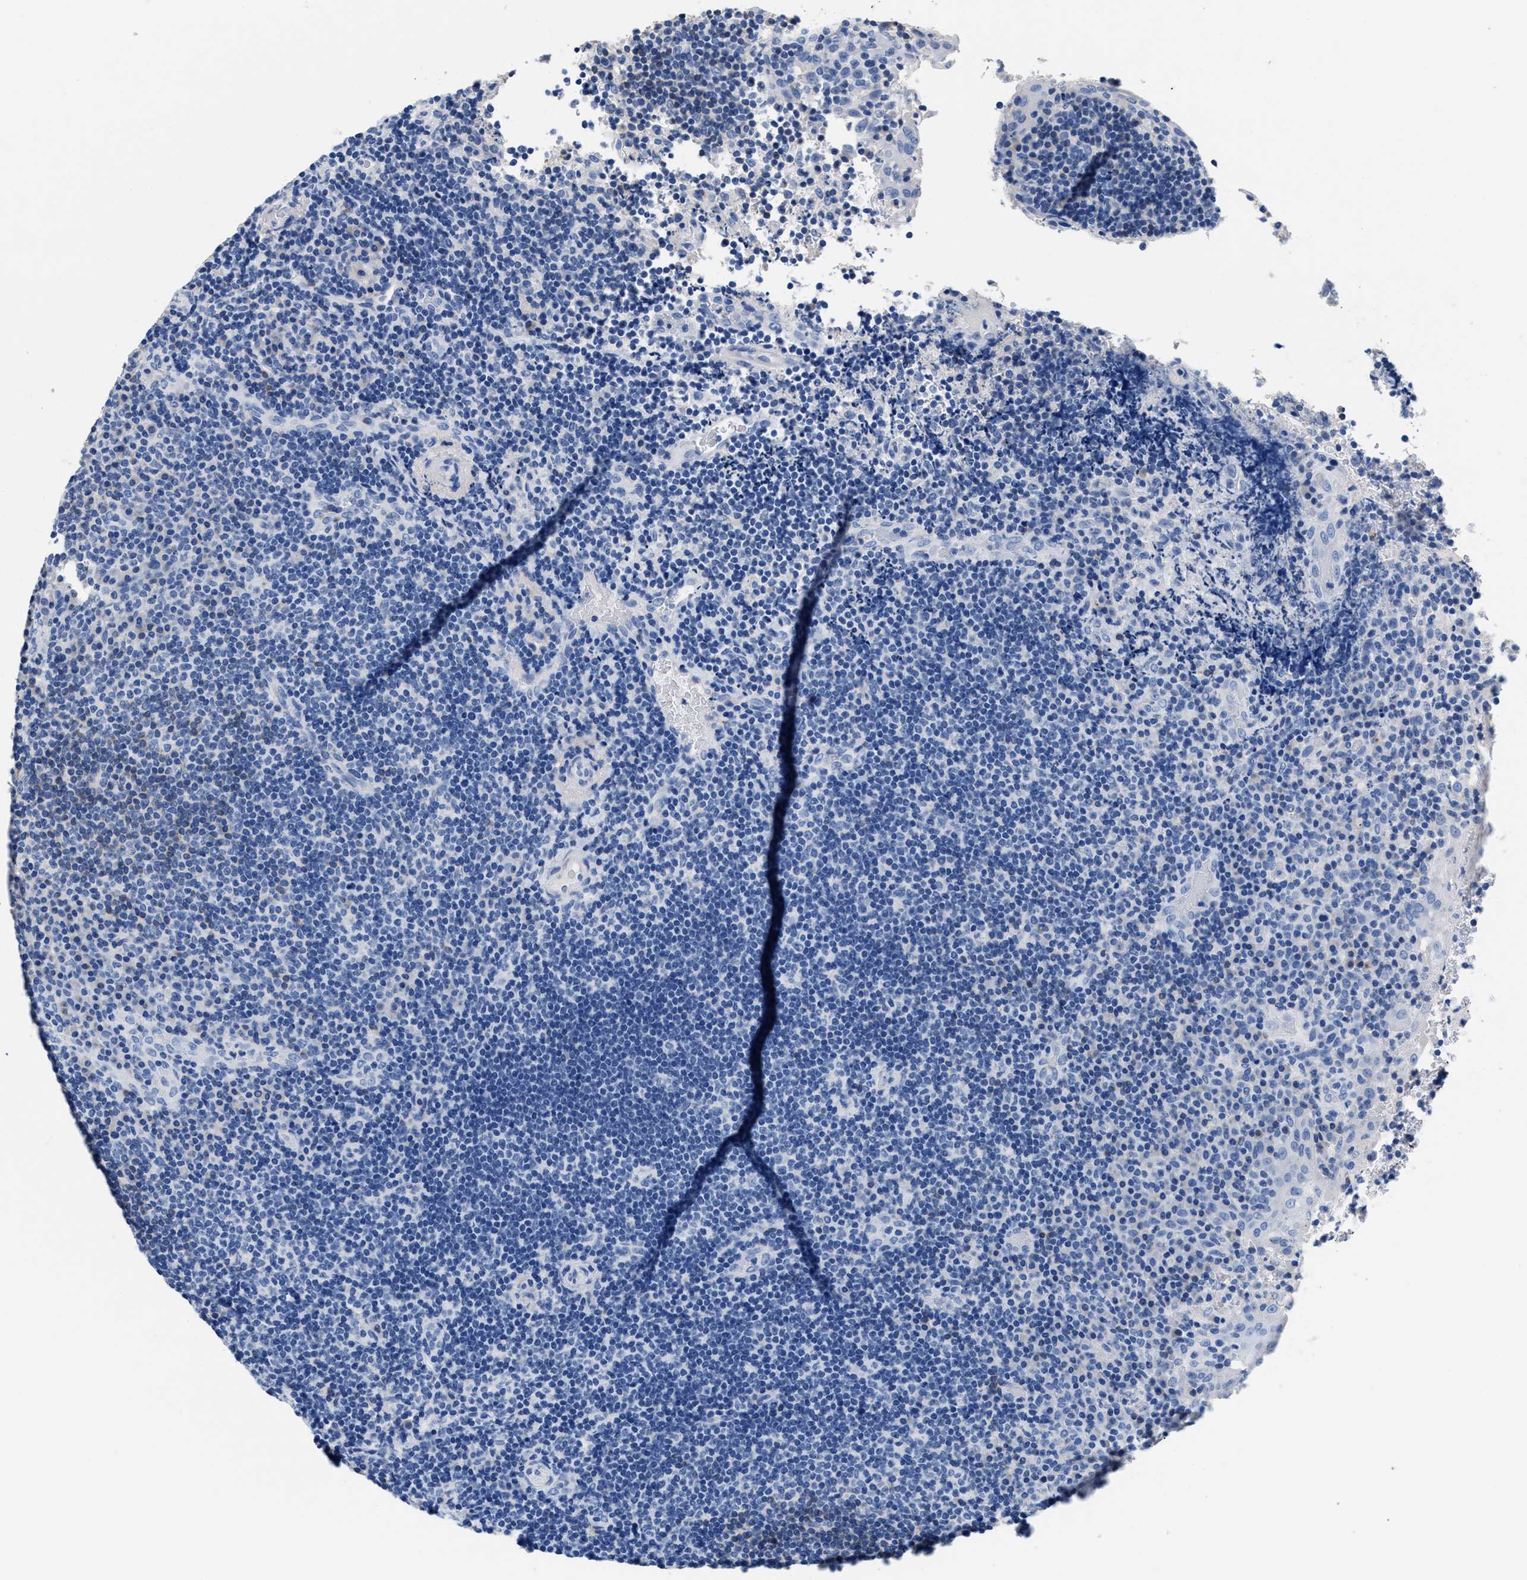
{"staining": {"intensity": "negative", "quantity": "none", "location": "none"}, "tissue": "lymphoma", "cell_type": "Tumor cells", "image_type": "cancer", "snomed": [{"axis": "morphology", "description": "Malignant lymphoma, non-Hodgkin's type, High grade"}, {"axis": "topography", "description": "Tonsil"}], "caption": "Malignant lymphoma, non-Hodgkin's type (high-grade) was stained to show a protein in brown. There is no significant staining in tumor cells.", "gene": "SLFN13", "patient": {"sex": "female", "age": 36}}